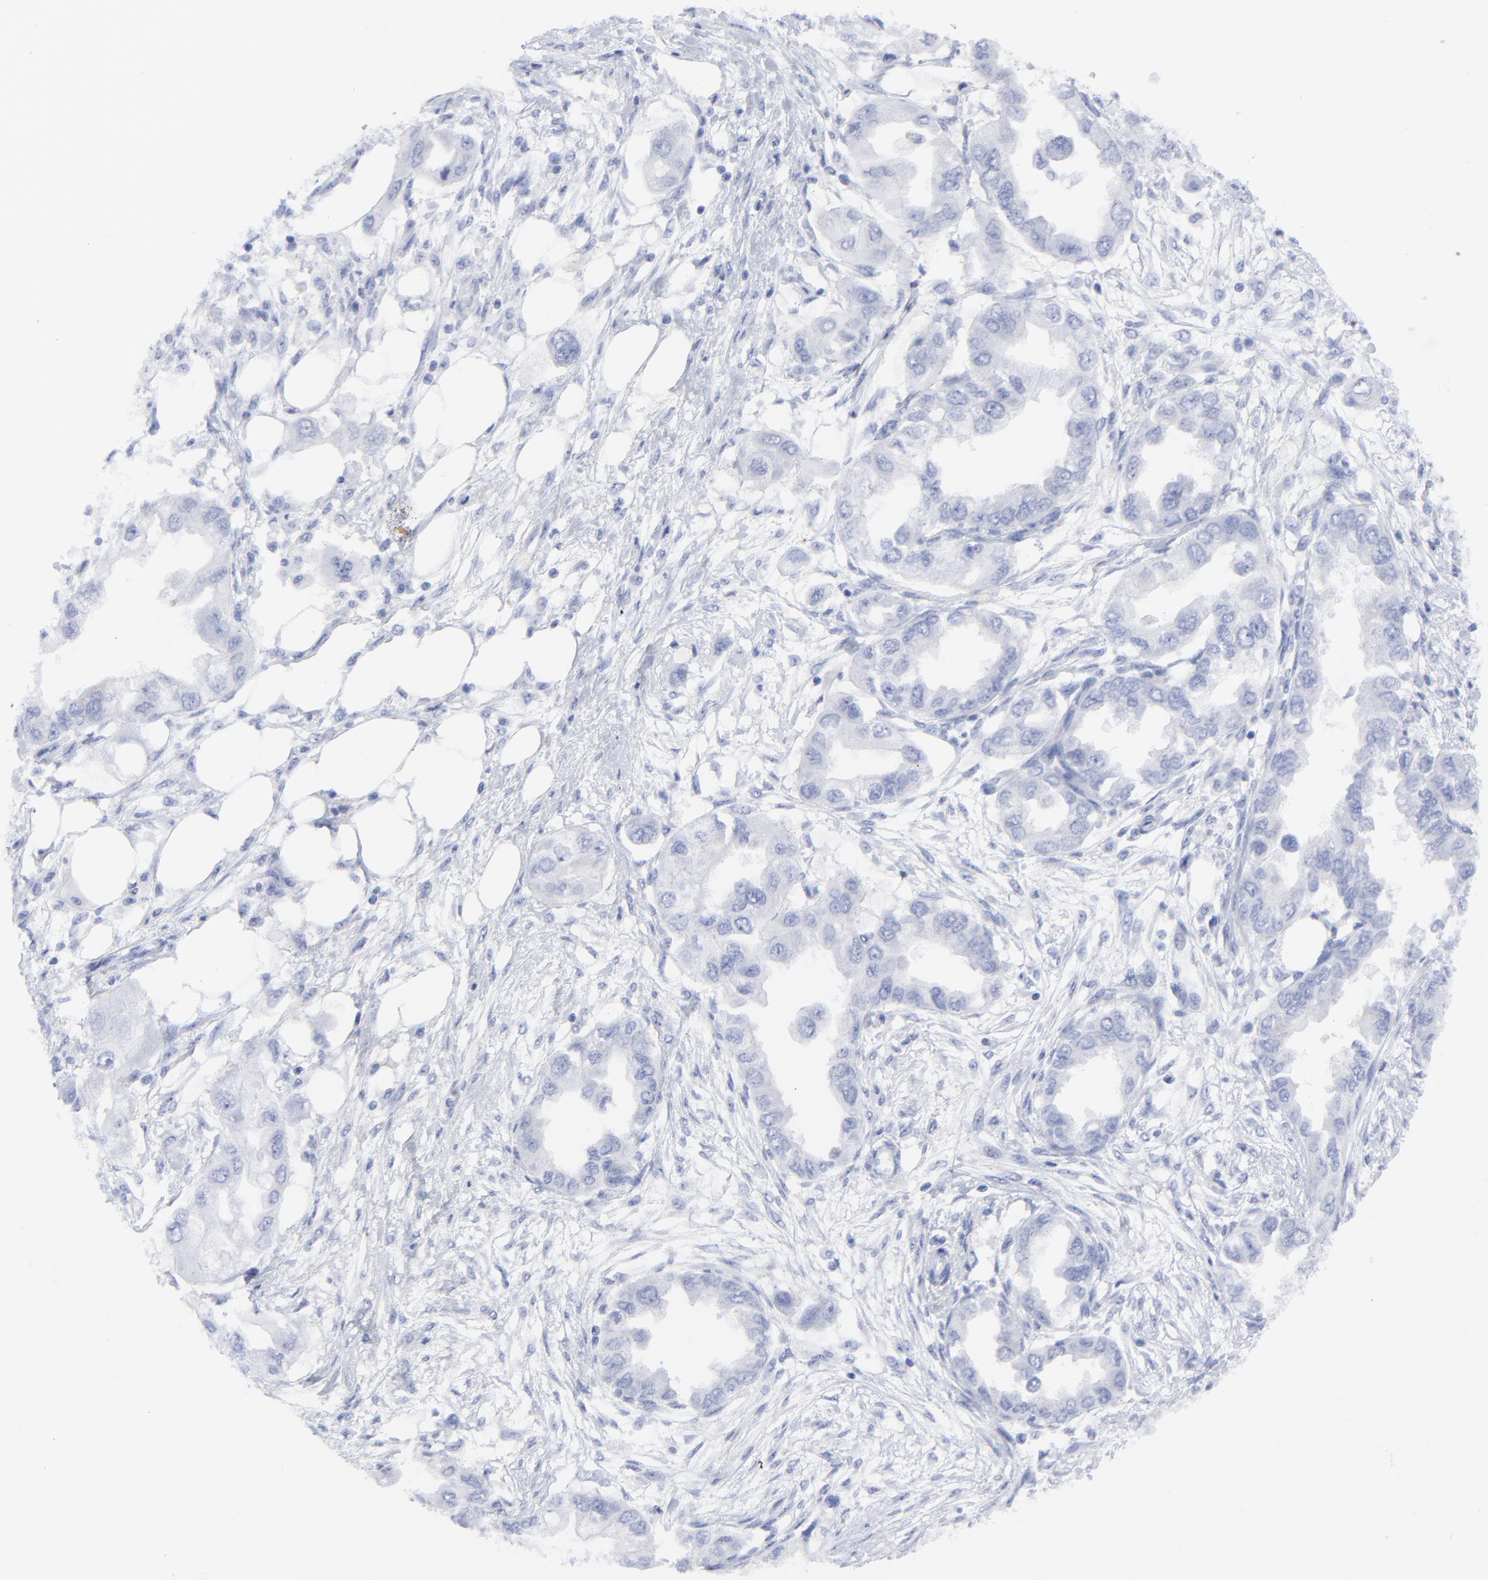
{"staining": {"intensity": "negative", "quantity": "none", "location": "none"}, "tissue": "endometrial cancer", "cell_type": "Tumor cells", "image_type": "cancer", "snomed": [{"axis": "morphology", "description": "Adenocarcinoma, NOS"}, {"axis": "topography", "description": "Endometrium"}], "caption": "The immunohistochemistry (IHC) micrograph has no significant staining in tumor cells of endometrial cancer tissue. The staining was performed using DAB (3,3'-diaminobenzidine) to visualize the protein expression in brown, while the nuclei were stained in blue with hematoxylin (Magnification: 20x).", "gene": "CNTN3", "patient": {"sex": "female", "age": 67}}